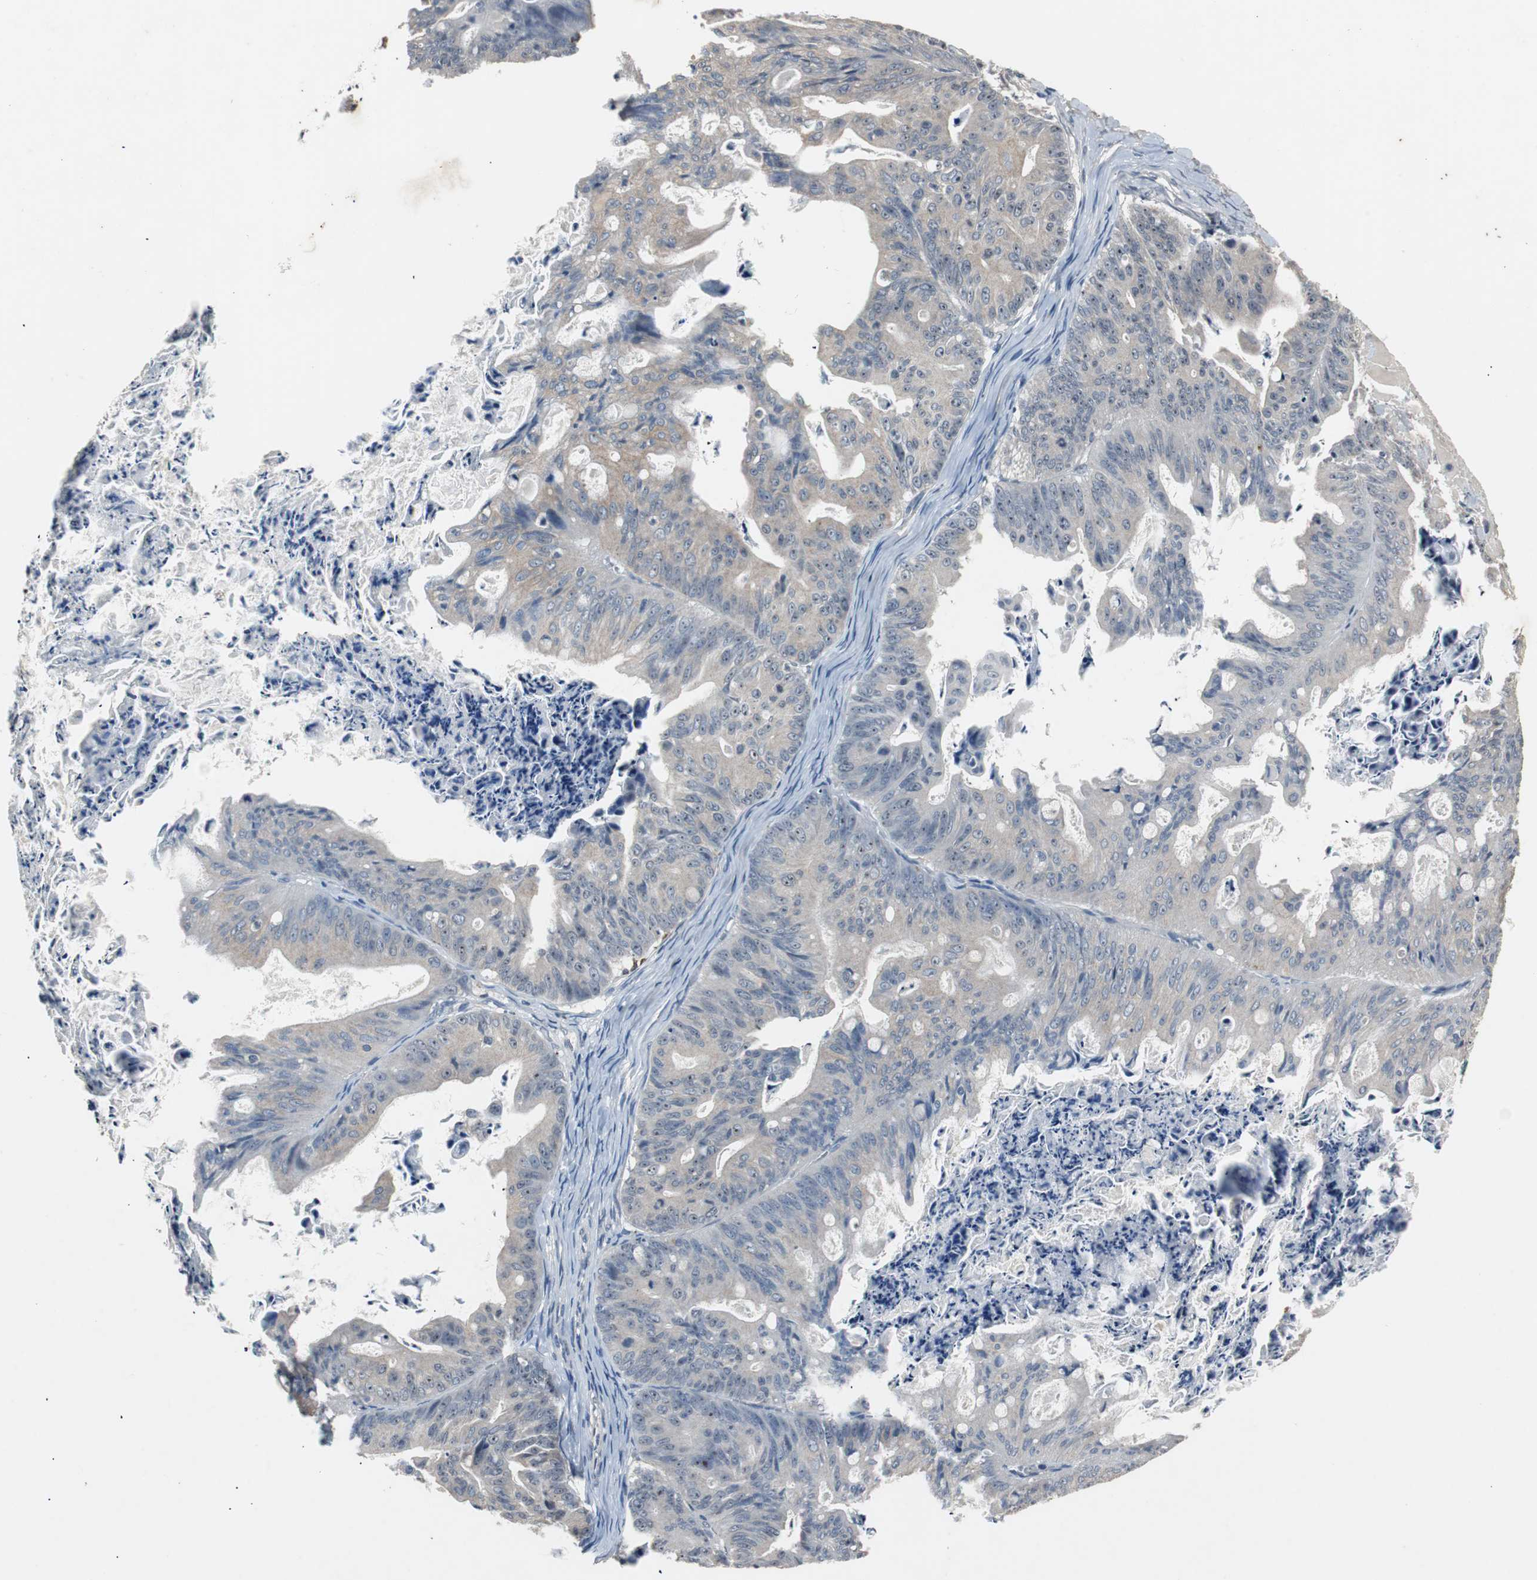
{"staining": {"intensity": "weak", "quantity": "25%-75%", "location": "cytoplasmic/membranous"}, "tissue": "ovarian cancer", "cell_type": "Tumor cells", "image_type": "cancer", "snomed": [{"axis": "morphology", "description": "Cystadenocarcinoma, mucinous, NOS"}, {"axis": "topography", "description": "Ovary"}], "caption": "Human mucinous cystadenocarcinoma (ovarian) stained with a brown dye demonstrates weak cytoplasmic/membranous positive expression in approximately 25%-75% of tumor cells.", "gene": "PCYT1B", "patient": {"sex": "female", "age": 36}}